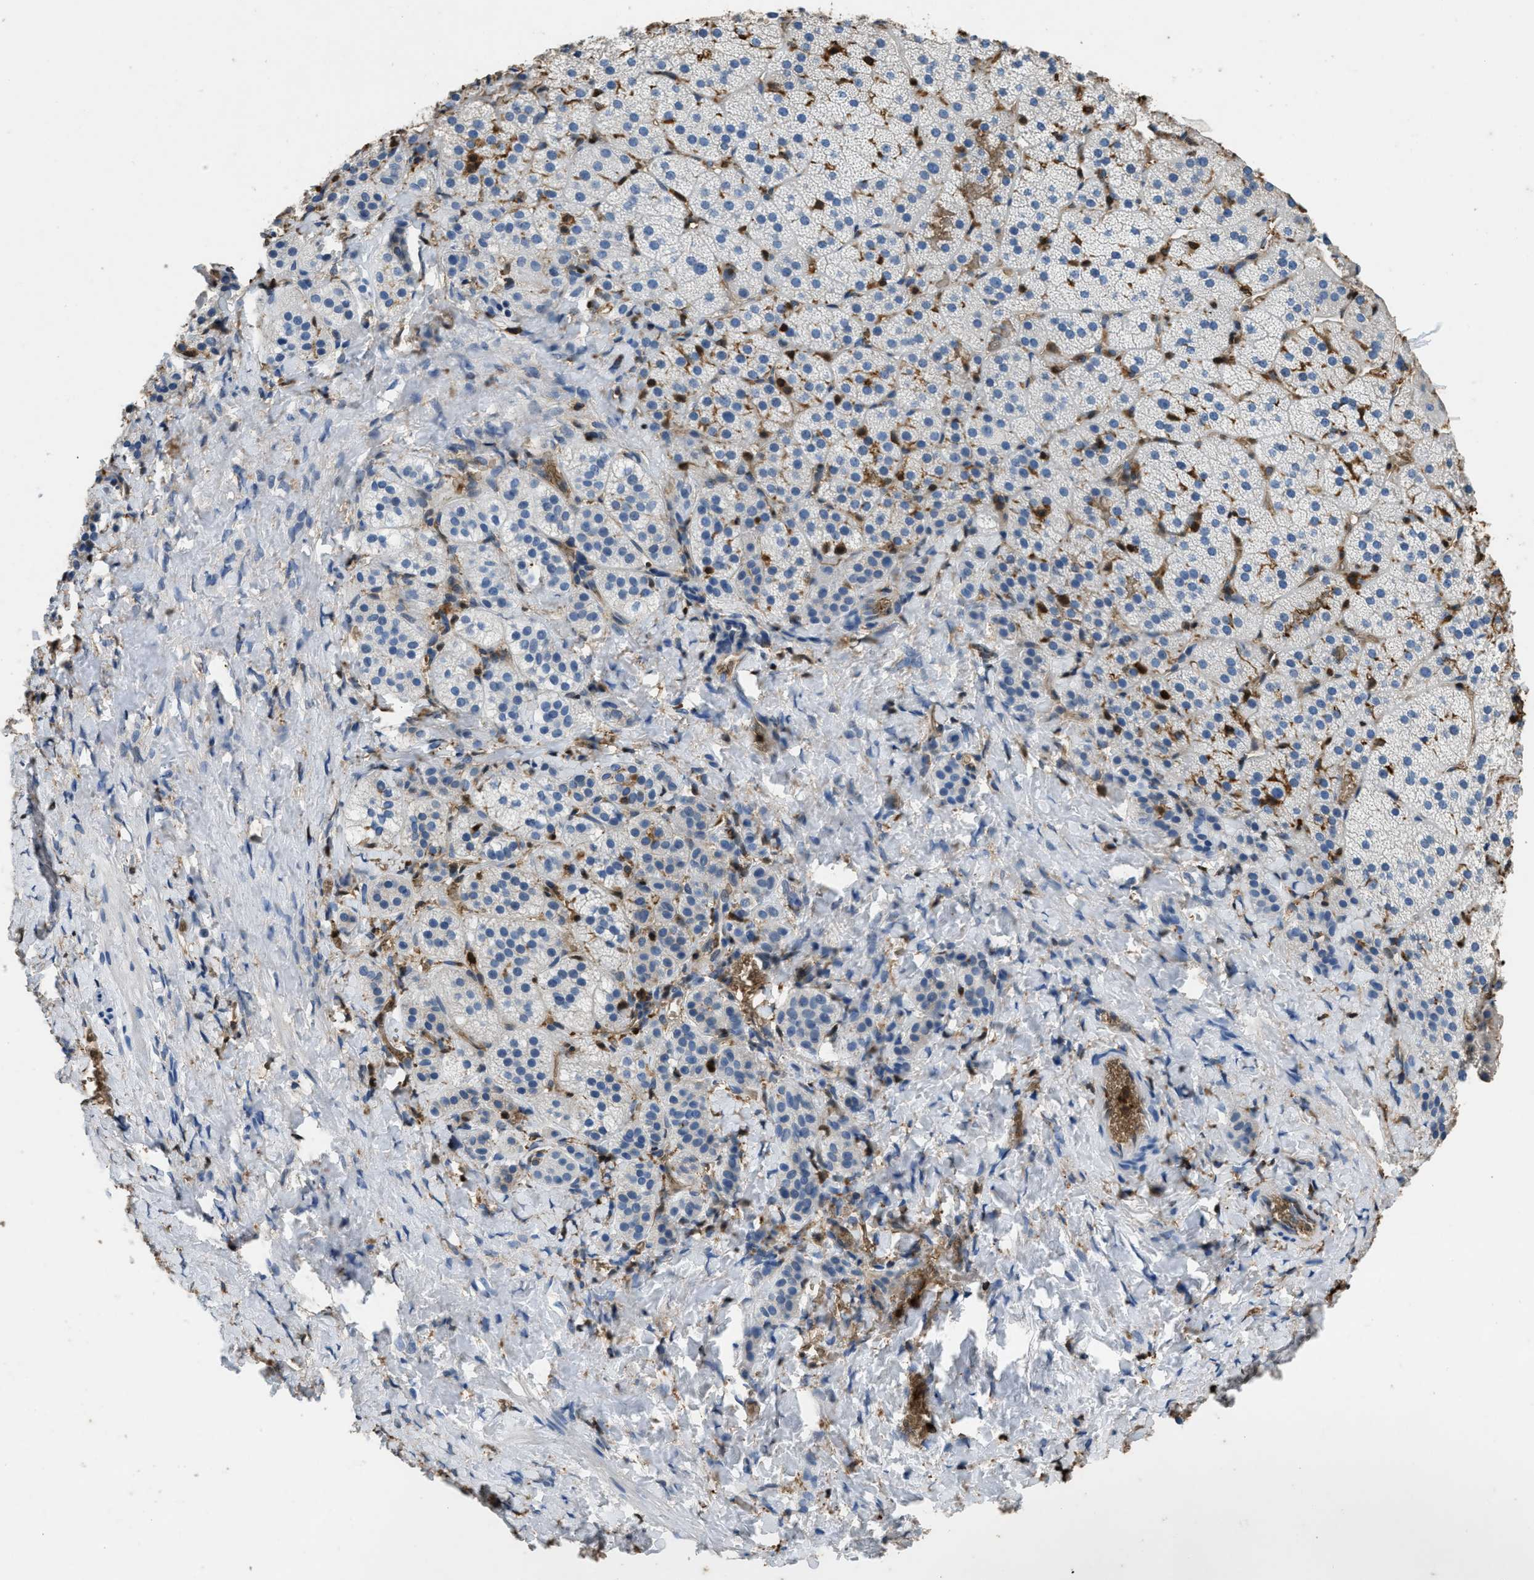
{"staining": {"intensity": "negative", "quantity": "none", "location": "none"}, "tissue": "adrenal gland", "cell_type": "Glandular cells", "image_type": "normal", "snomed": [{"axis": "morphology", "description": "Normal tissue, NOS"}, {"axis": "topography", "description": "Adrenal gland"}], "caption": "High magnification brightfield microscopy of normal adrenal gland stained with DAB (3,3'-diaminobenzidine) (brown) and counterstained with hematoxylin (blue): glandular cells show no significant positivity.", "gene": "ARHGDIB", "patient": {"sex": "female", "age": 44}}